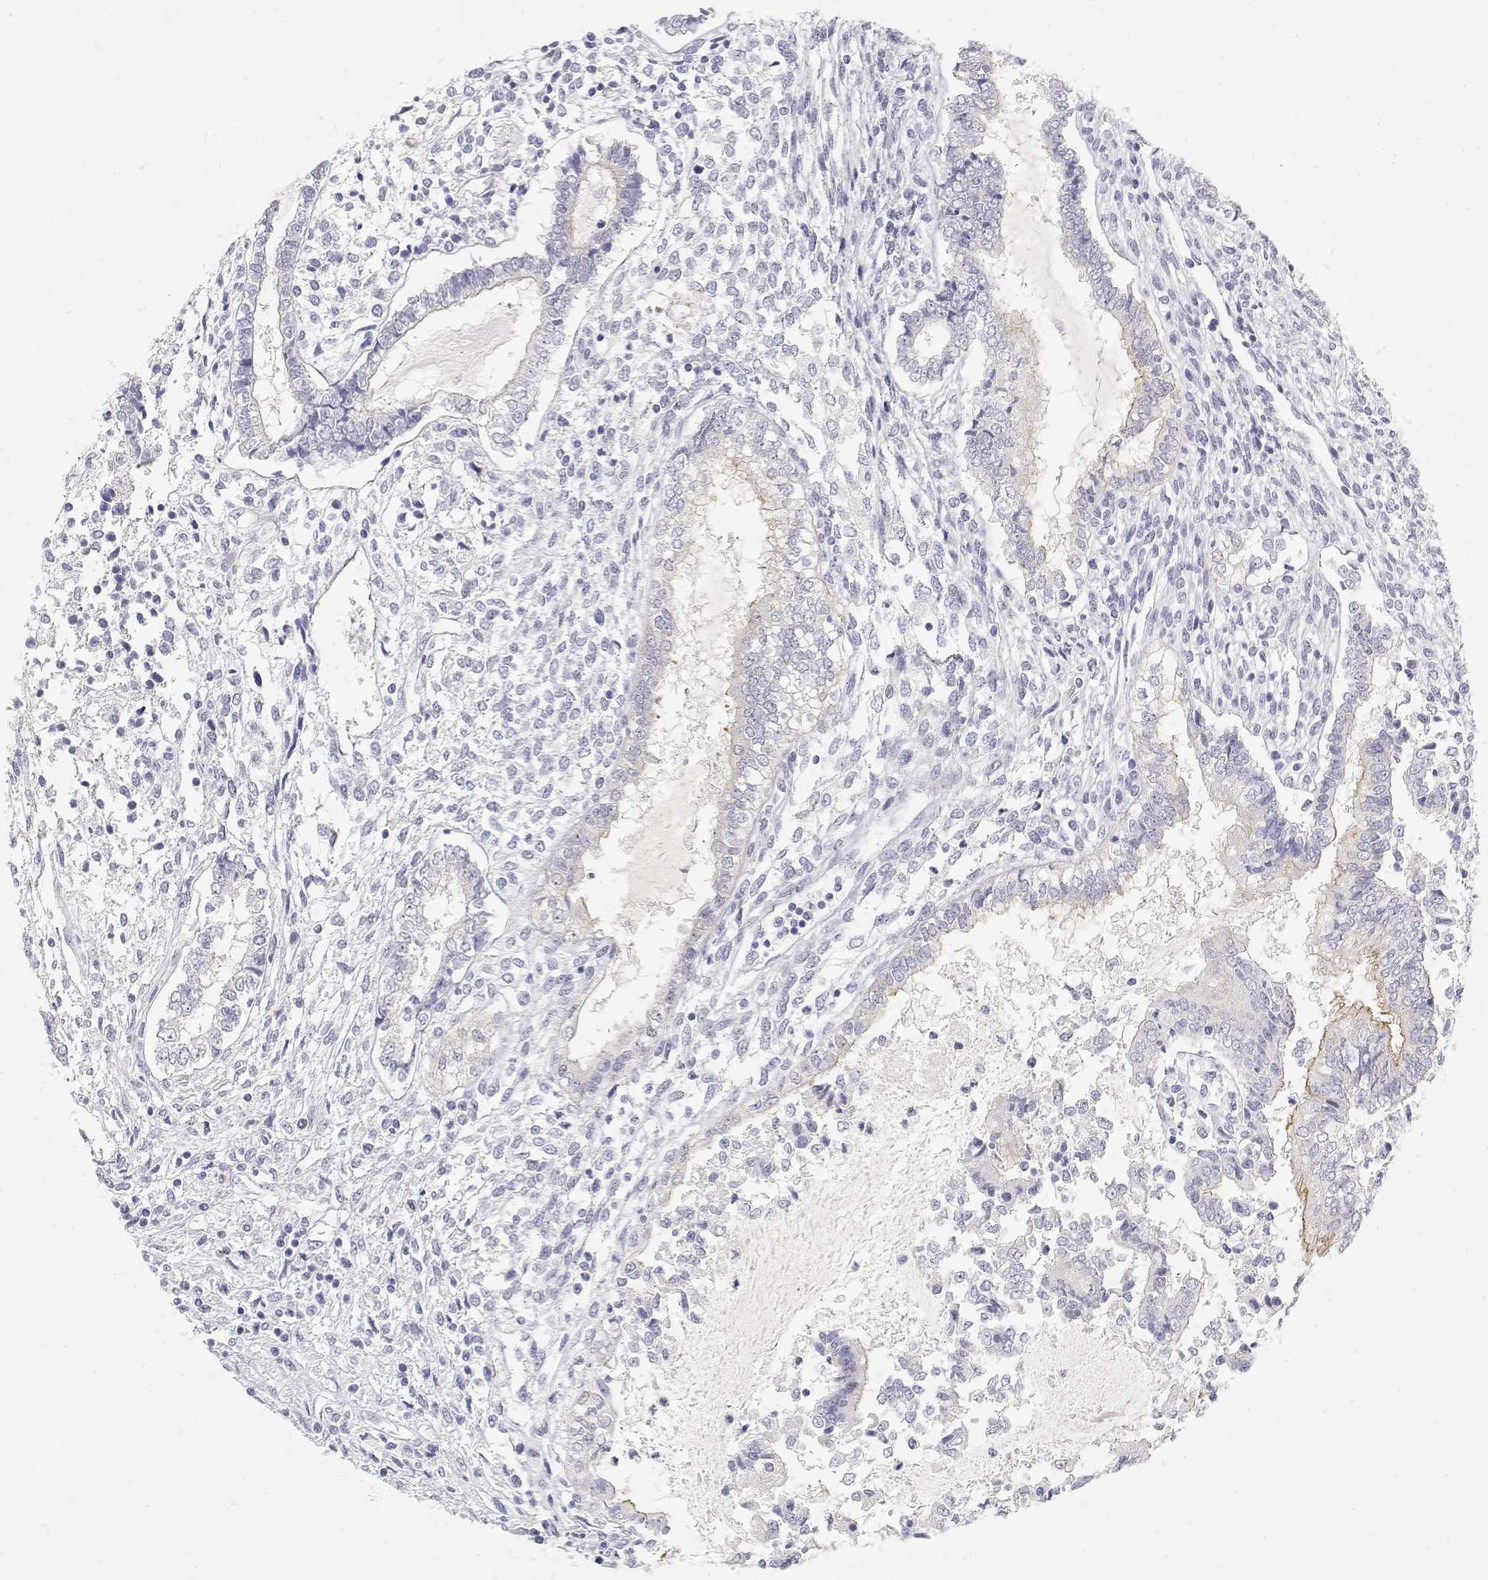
{"staining": {"intensity": "negative", "quantity": "none", "location": "none"}, "tissue": "testis cancer", "cell_type": "Tumor cells", "image_type": "cancer", "snomed": [{"axis": "morphology", "description": "Carcinoma, Embryonal, NOS"}, {"axis": "topography", "description": "Testis"}], "caption": "IHC micrograph of neoplastic tissue: embryonal carcinoma (testis) stained with DAB exhibits no significant protein staining in tumor cells.", "gene": "MISP", "patient": {"sex": "male", "age": 37}}